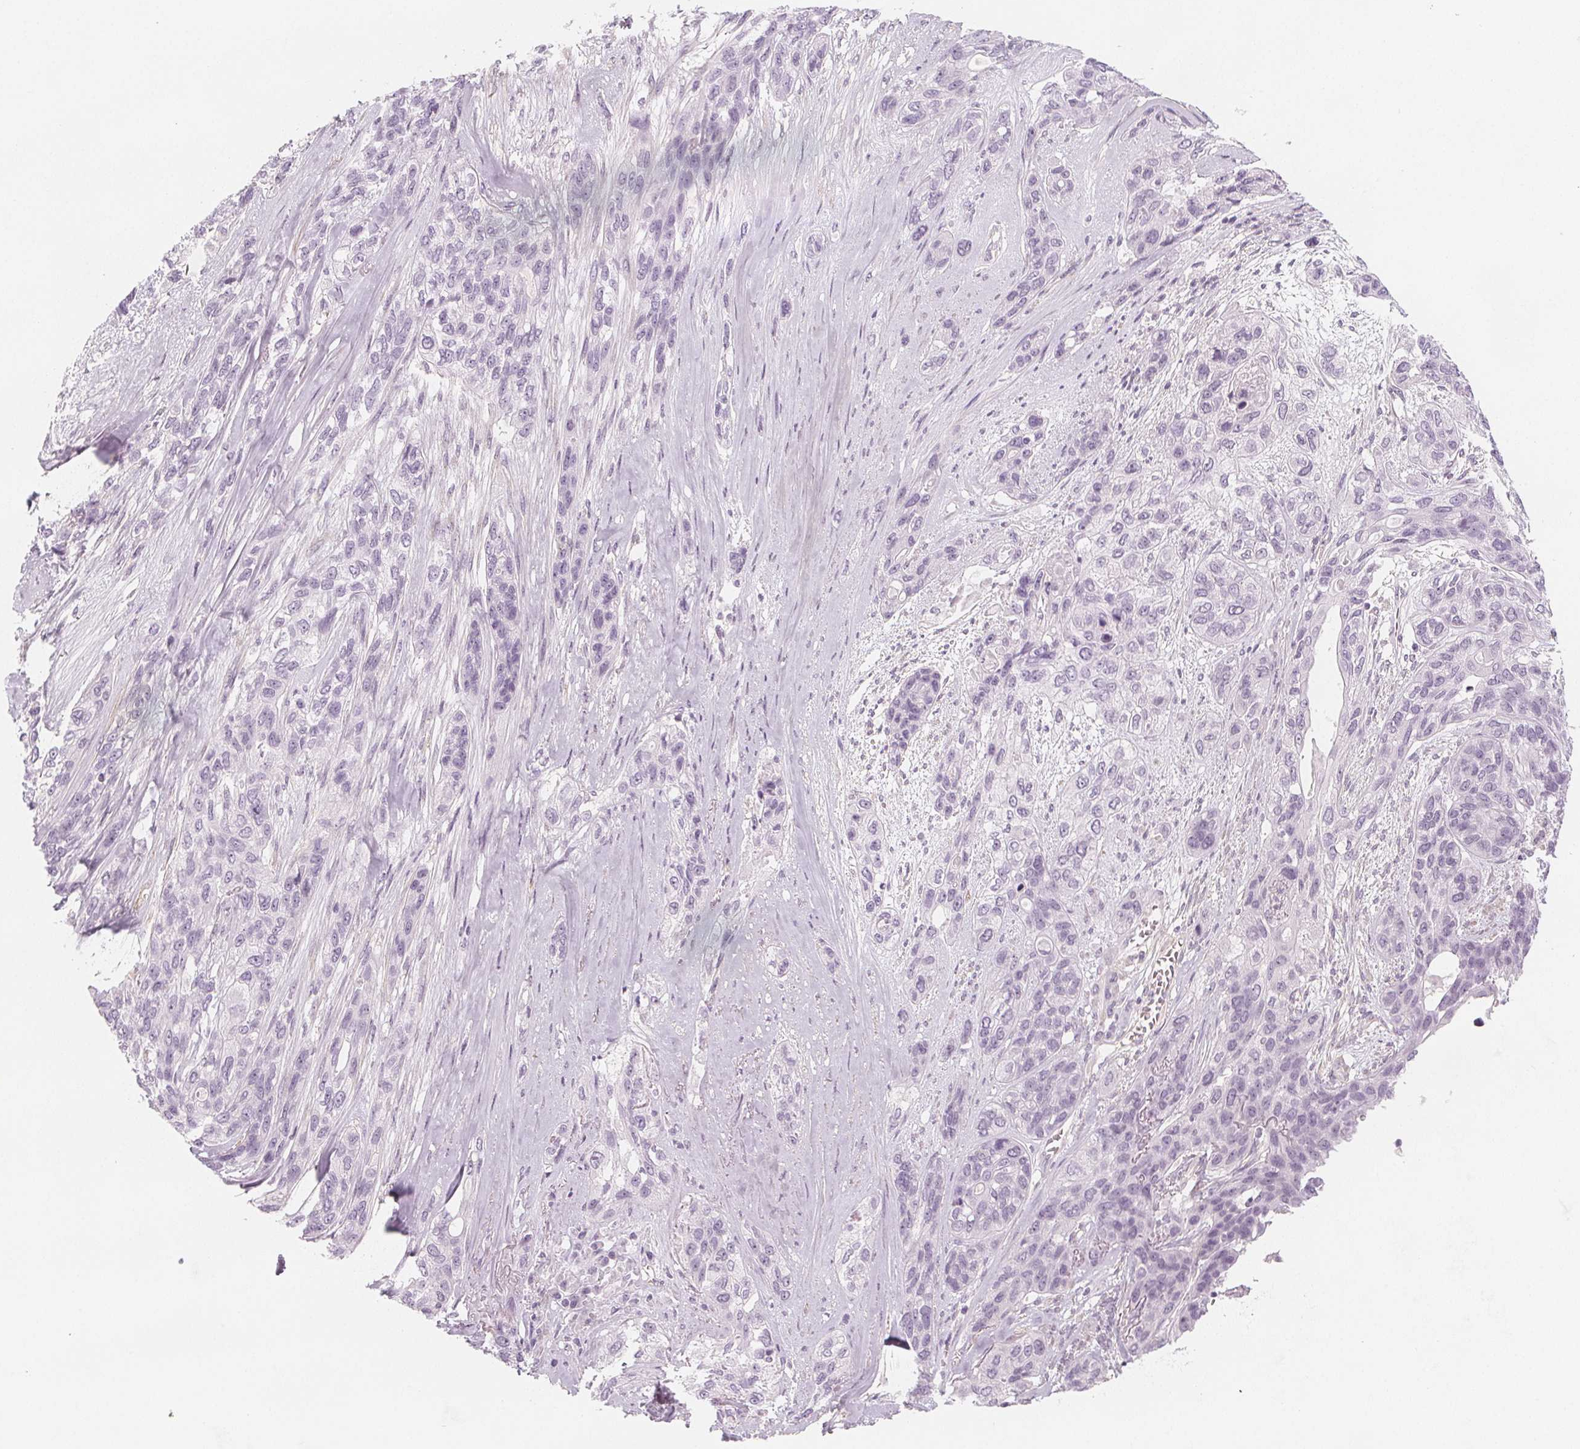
{"staining": {"intensity": "negative", "quantity": "none", "location": "none"}, "tissue": "lung cancer", "cell_type": "Tumor cells", "image_type": "cancer", "snomed": [{"axis": "morphology", "description": "Squamous cell carcinoma, NOS"}, {"axis": "topography", "description": "Lung"}], "caption": "Immunohistochemical staining of squamous cell carcinoma (lung) displays no significant positivity in tumor cells.", "gene": "MAP1A", "patient": {"sex": "female", "age": 70}}